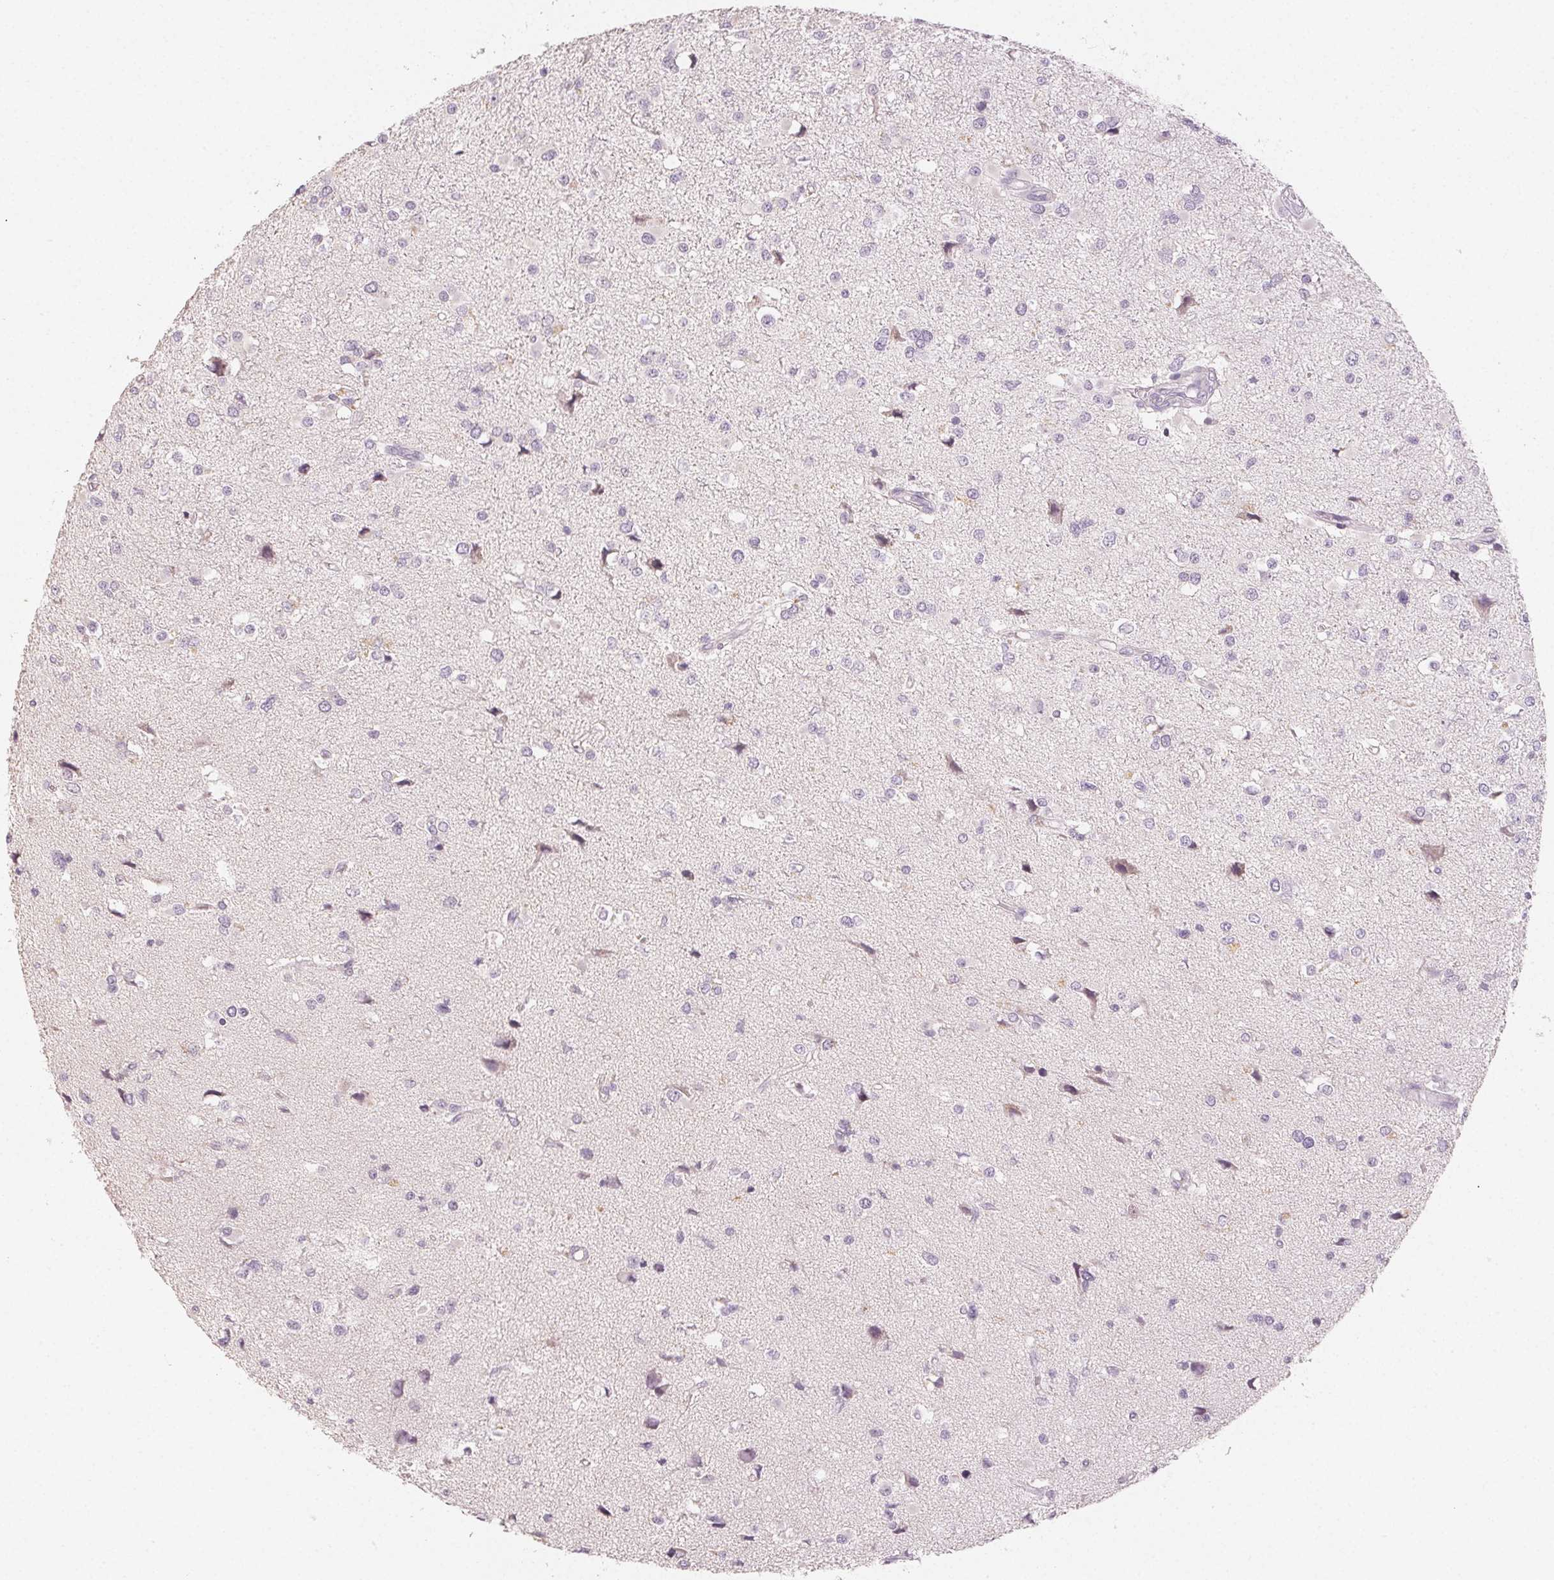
{"staining": {"intensity": "negative", "quantity": "none", "location": "none"}, "tissue": "glioma", "cell_type": "Tumor cells", "image_type": "cancer", "snomed": [{"axis": "morphology", "description": "Glioma, malignant, High grade"}, {"axis": "topography", "description": "Brain"}], "caption": "Immunohistochemical staining of human glioma demonstrates no significant positivity in tumor cells.", "gene": "LVRN", "patient": {"sex": "male", "age": 54}}